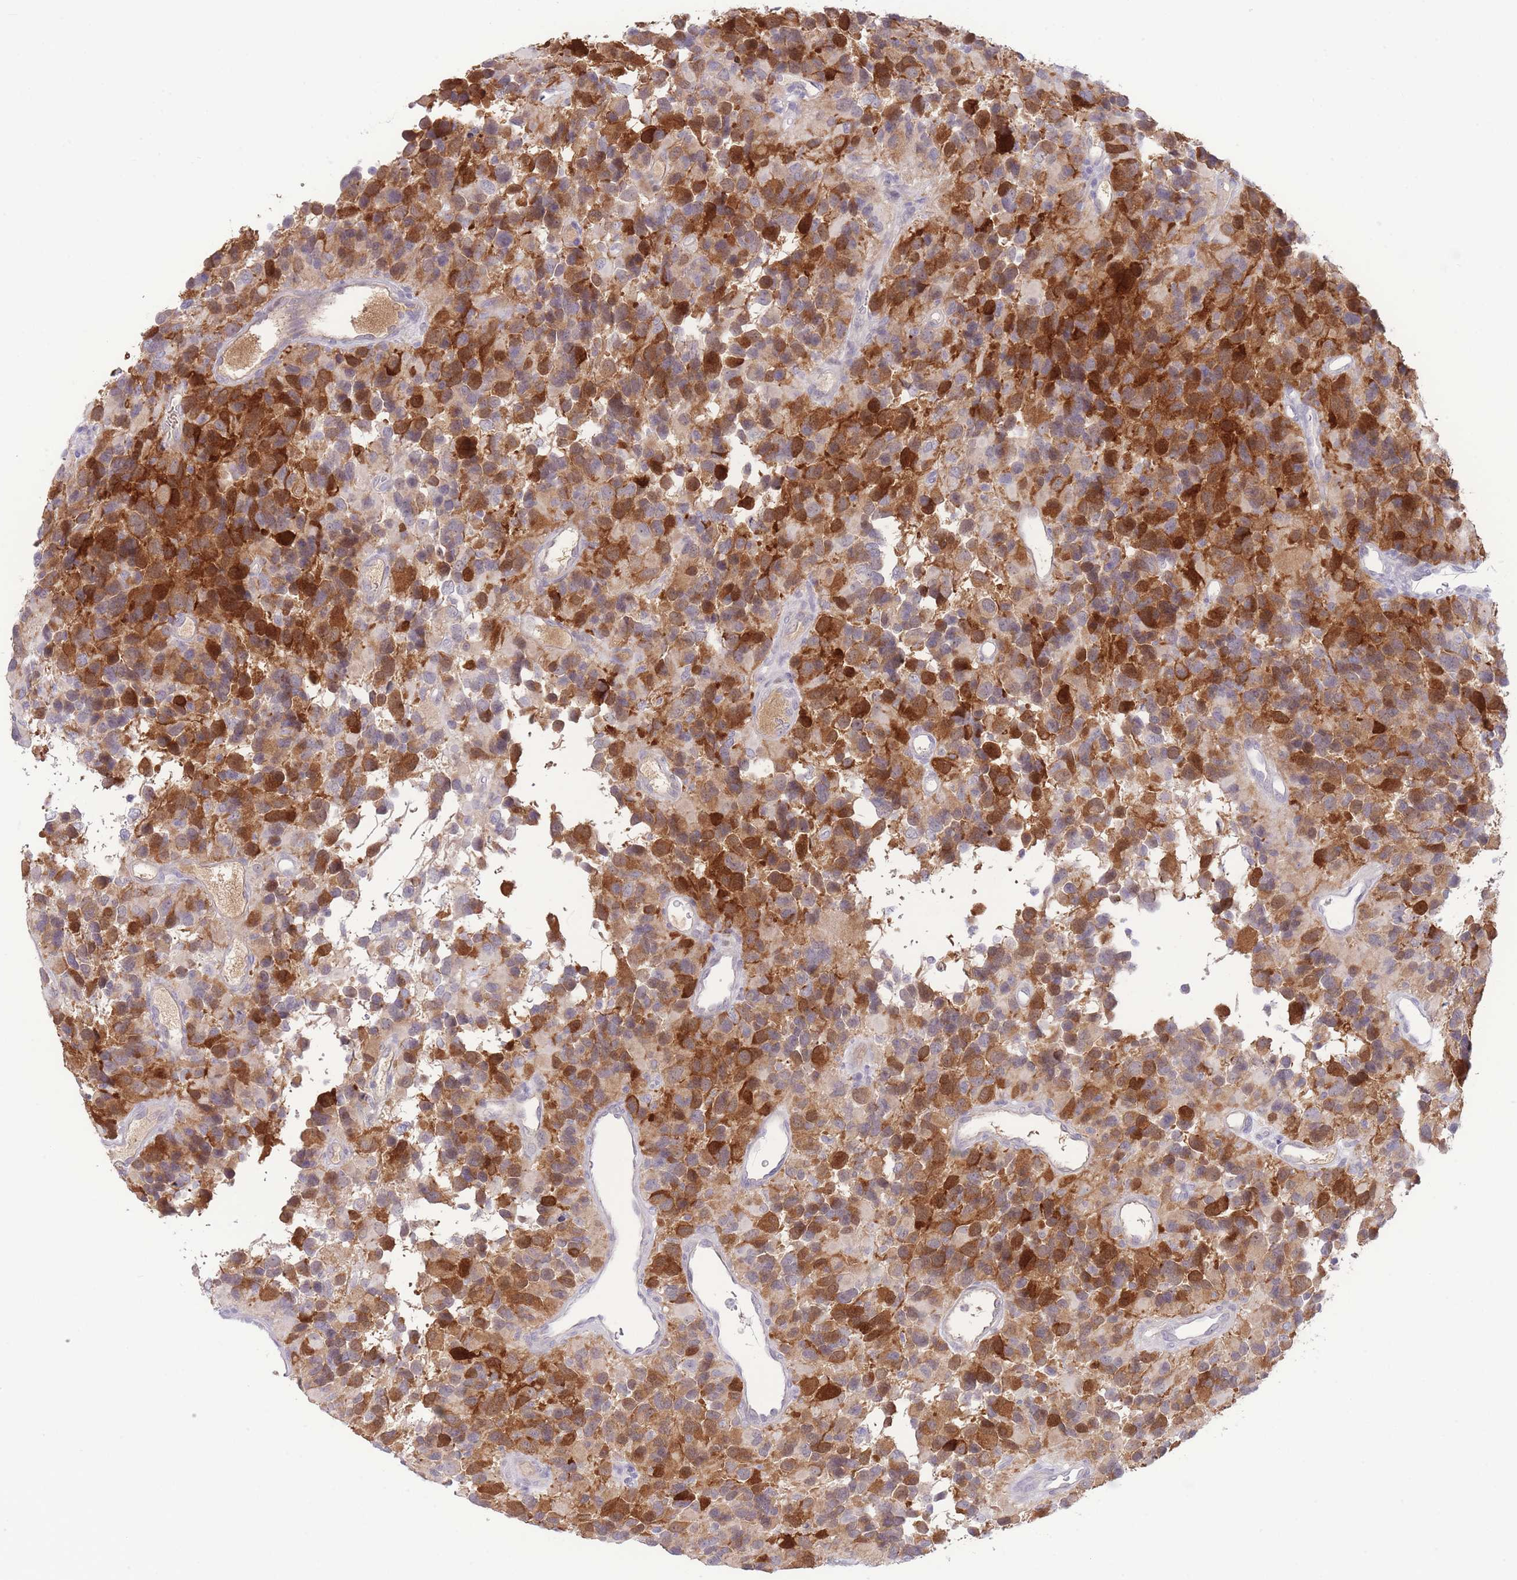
{"staining": {"intensity": "strong", "quantity": "25%-75%", "location": "cytoplasmic/membranous,nuclear"}, "tissue": "glioma", "cell_type": "Tumor cells", "image_type": "cancer", "snomed": [{"axis": "morphology", "description": "Glioma, malignant, High grade"}, {"axis": "topography", "description": "Brain"}], "caption": "Protein staining shows strong cytoplasmic/membranous and nuclear staining in about 25%-75% of tumor cells in malignant glioma (high-grade).", "gene": "FBXO46", "patient": {"sex": "male", "age": 77}}